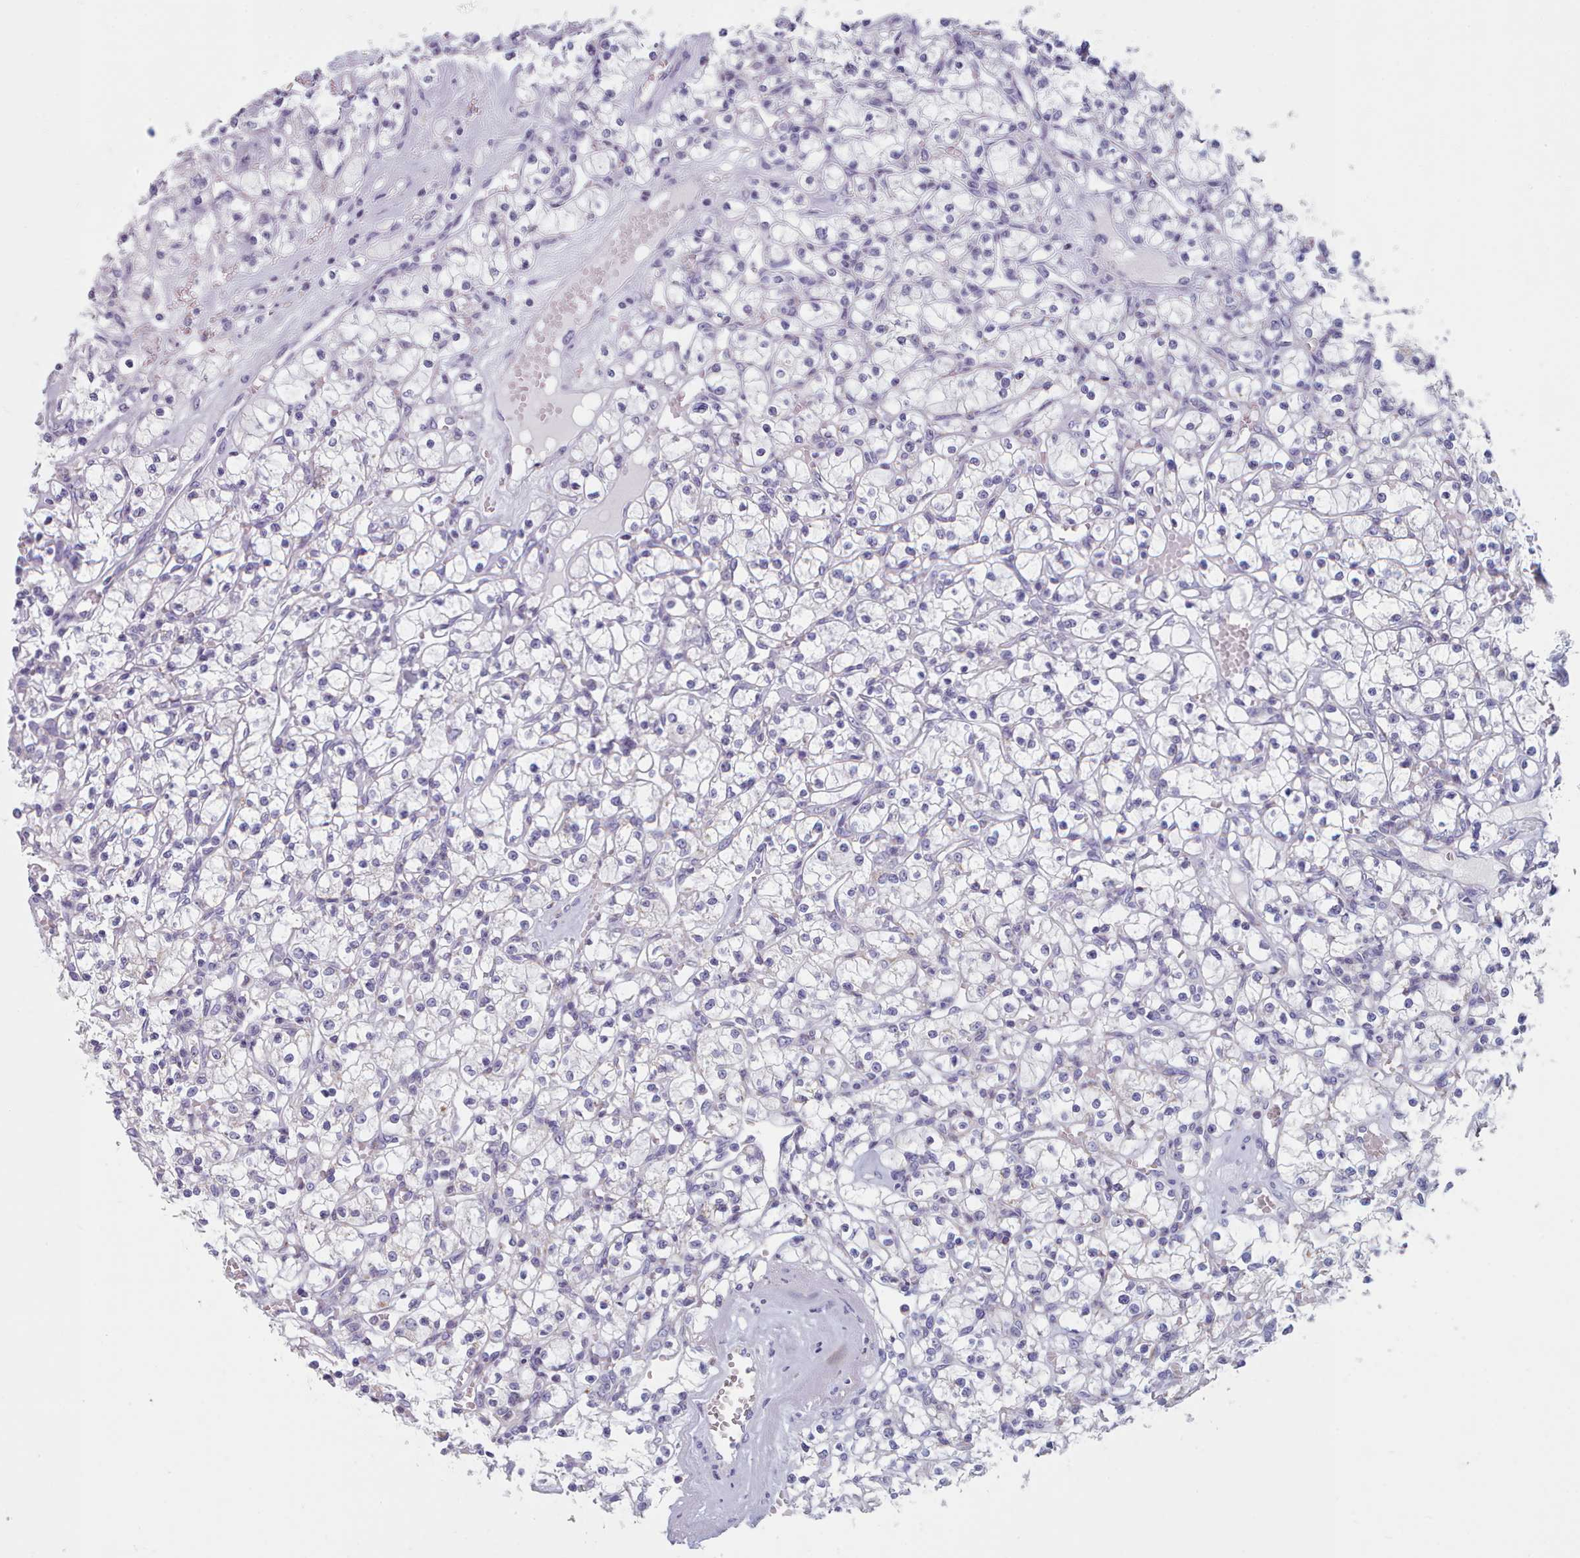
{"staining": {"intensity": "negative", "quantity": "none", "location": "none"}, "tissue": "renal cancer", "cell_type": "Tumor cells", "image_type": "cancer", "snomed": [{"axis": "morphology", "description": "Adenocarcinoma, NOS"}, {"axis": "topography", "description": "Kidney"}], "caption": "Tumor cells are negative for protein expression in human adenocarcinoma (renal).", "gene": "FAM170B", "patient": {"sex": "female", "age": 59}}